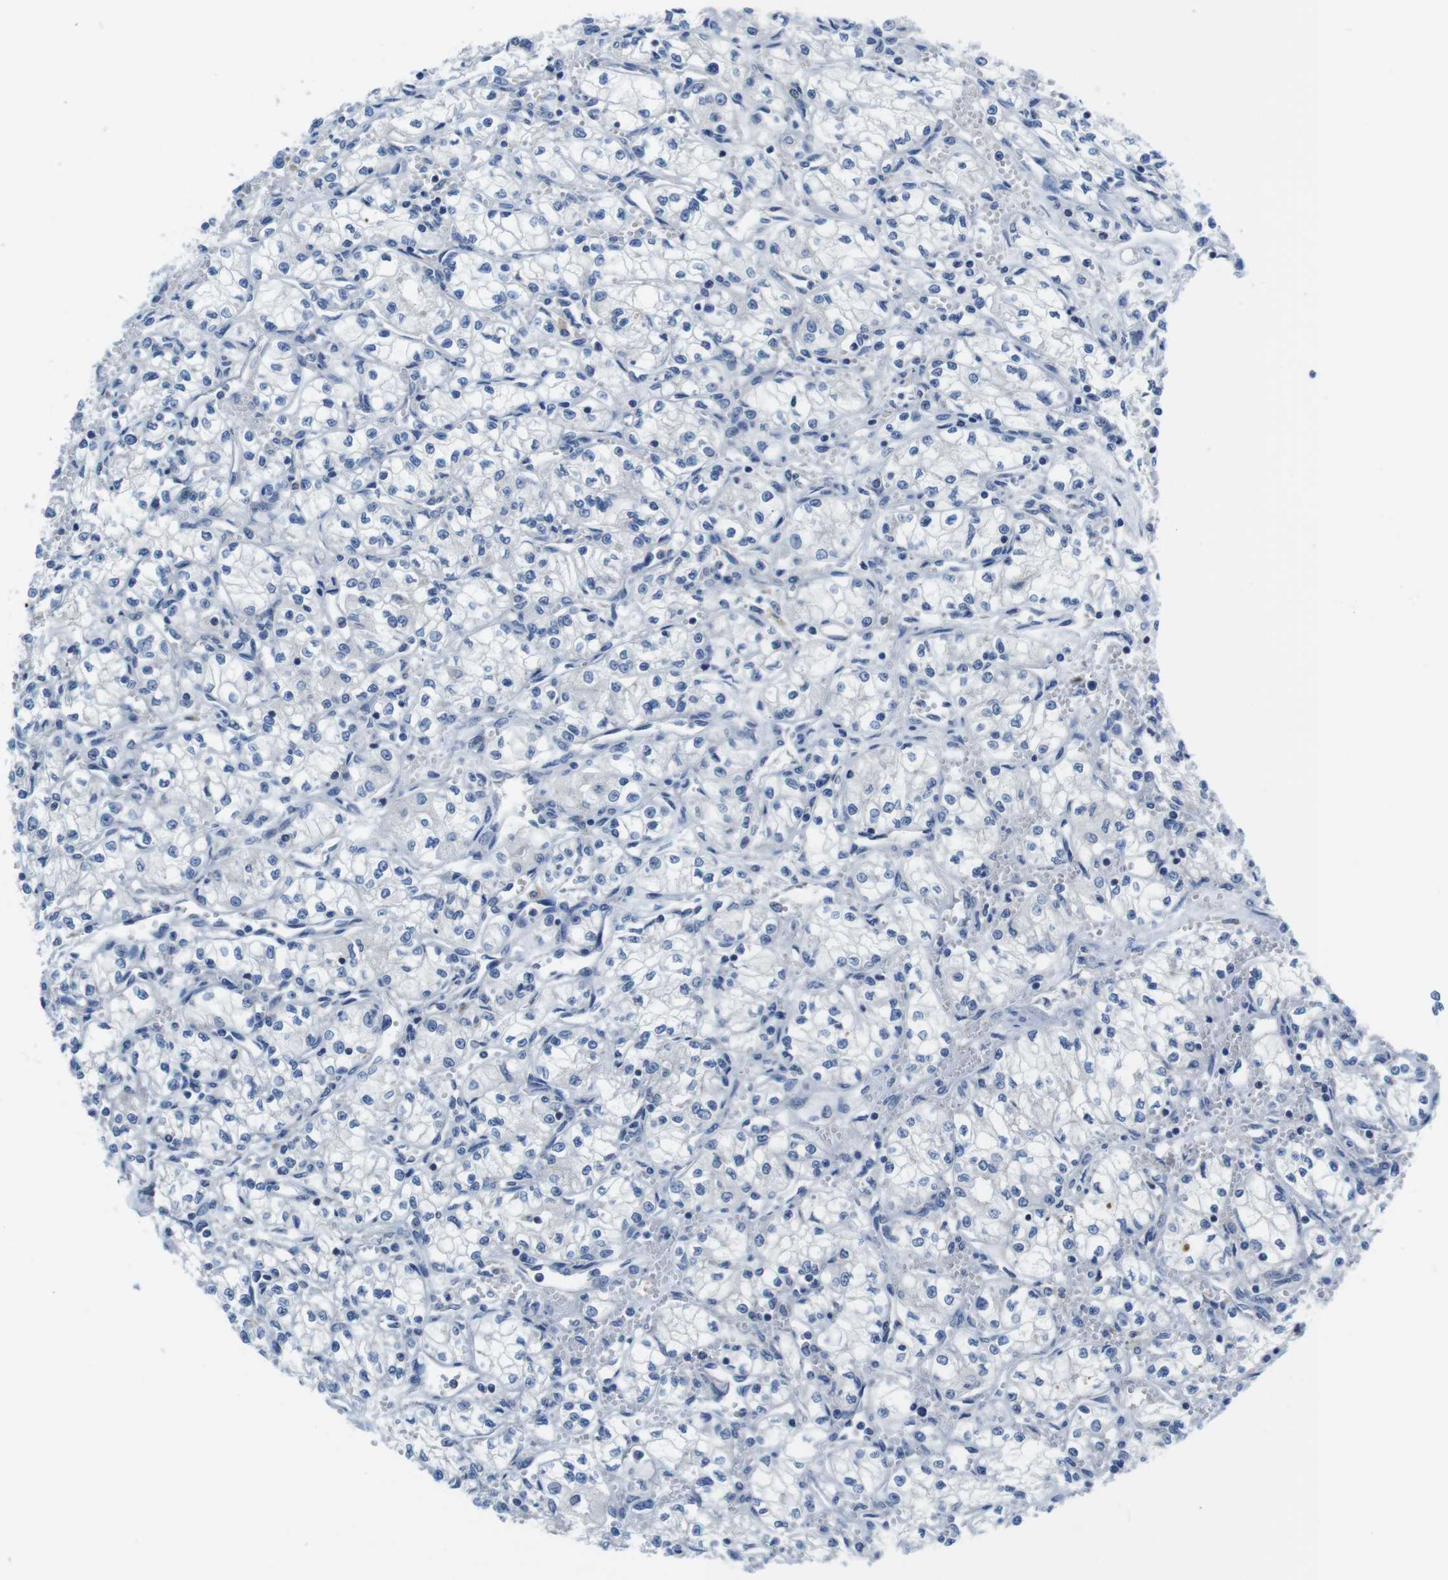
{"staining": {"intensity": "negative", "quantity": "none", "location": "none"}, "tissue": "renal cancer", "cell_type": "Tumor cells", "image_type": "cancer", "snomed": [{"axis": "morphology", "description": "Normal tissue, NOS"}, {"axis": "morphology", "description": "Adenocarcinoma, NOS"}, {"axis": "topography", "description": "Kidney"}], "caption": "Immunohistochemistry (IHC) of renal adenocarcinoma reveals no positivity in tumor cells. (Stains: DAB (3,3'-diaminobenzidine) IHC with hematoxylin counter stain, Microscopy: brightfield microscopy at high magnification).", "gene": "PIK3CD", "patient": {"sex": "male", "age": 59}}